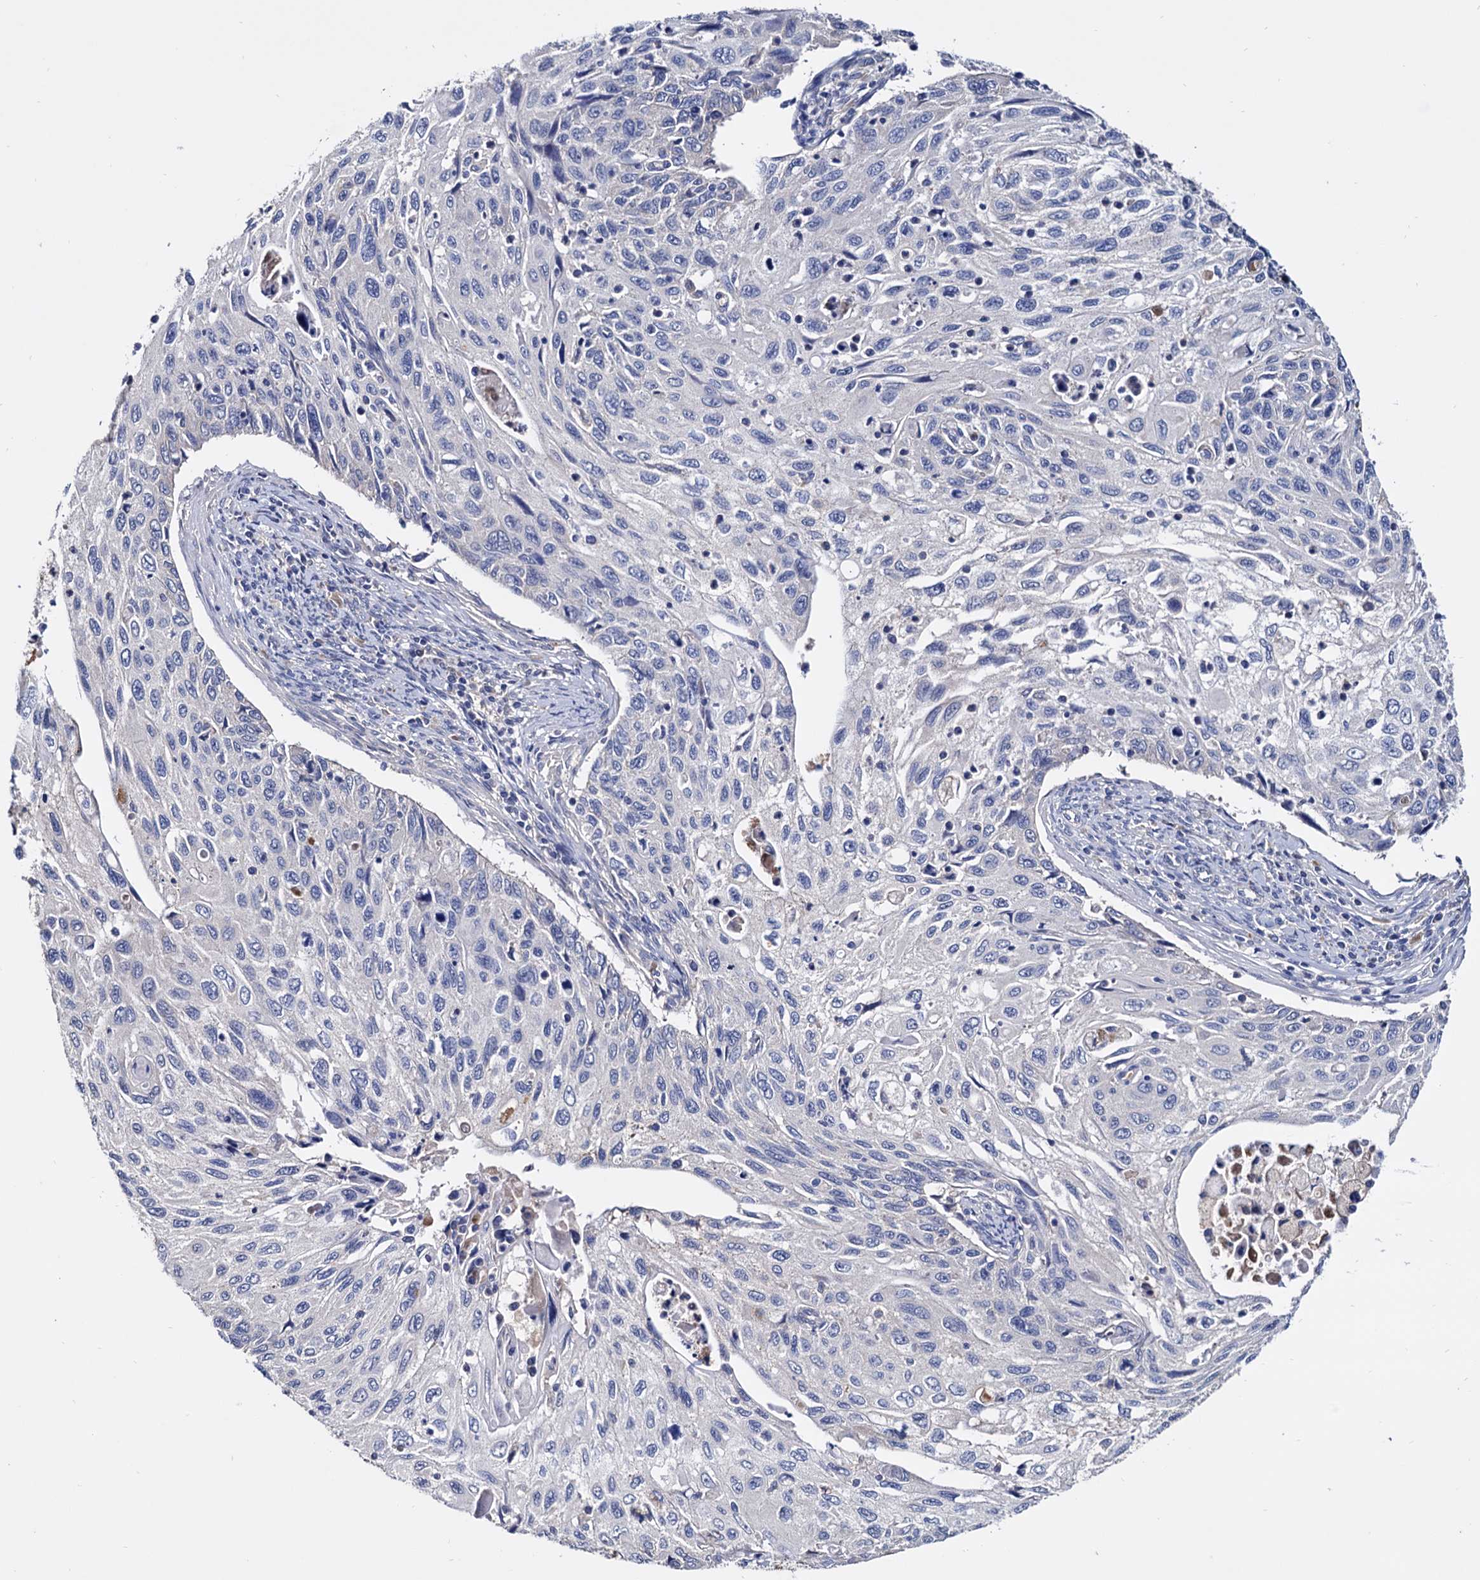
{"staining": {"intensity": "negative", "quantity": "none", "location": "none"}, "tissue": "cervical cancer", "cell_type": "Tumor cells", "image_type": "cancer", "snomed": [{"axis": "morphology", "description": "Squamous cell carcinoma, NOS"}, {"axis": "topography", "description": "Cervix"}], "caption": "Tumor cells are negative for protein expression in human cervical cancer.", "gene": "NPAS4", "patient": {"sex": "female", "age": 70}}